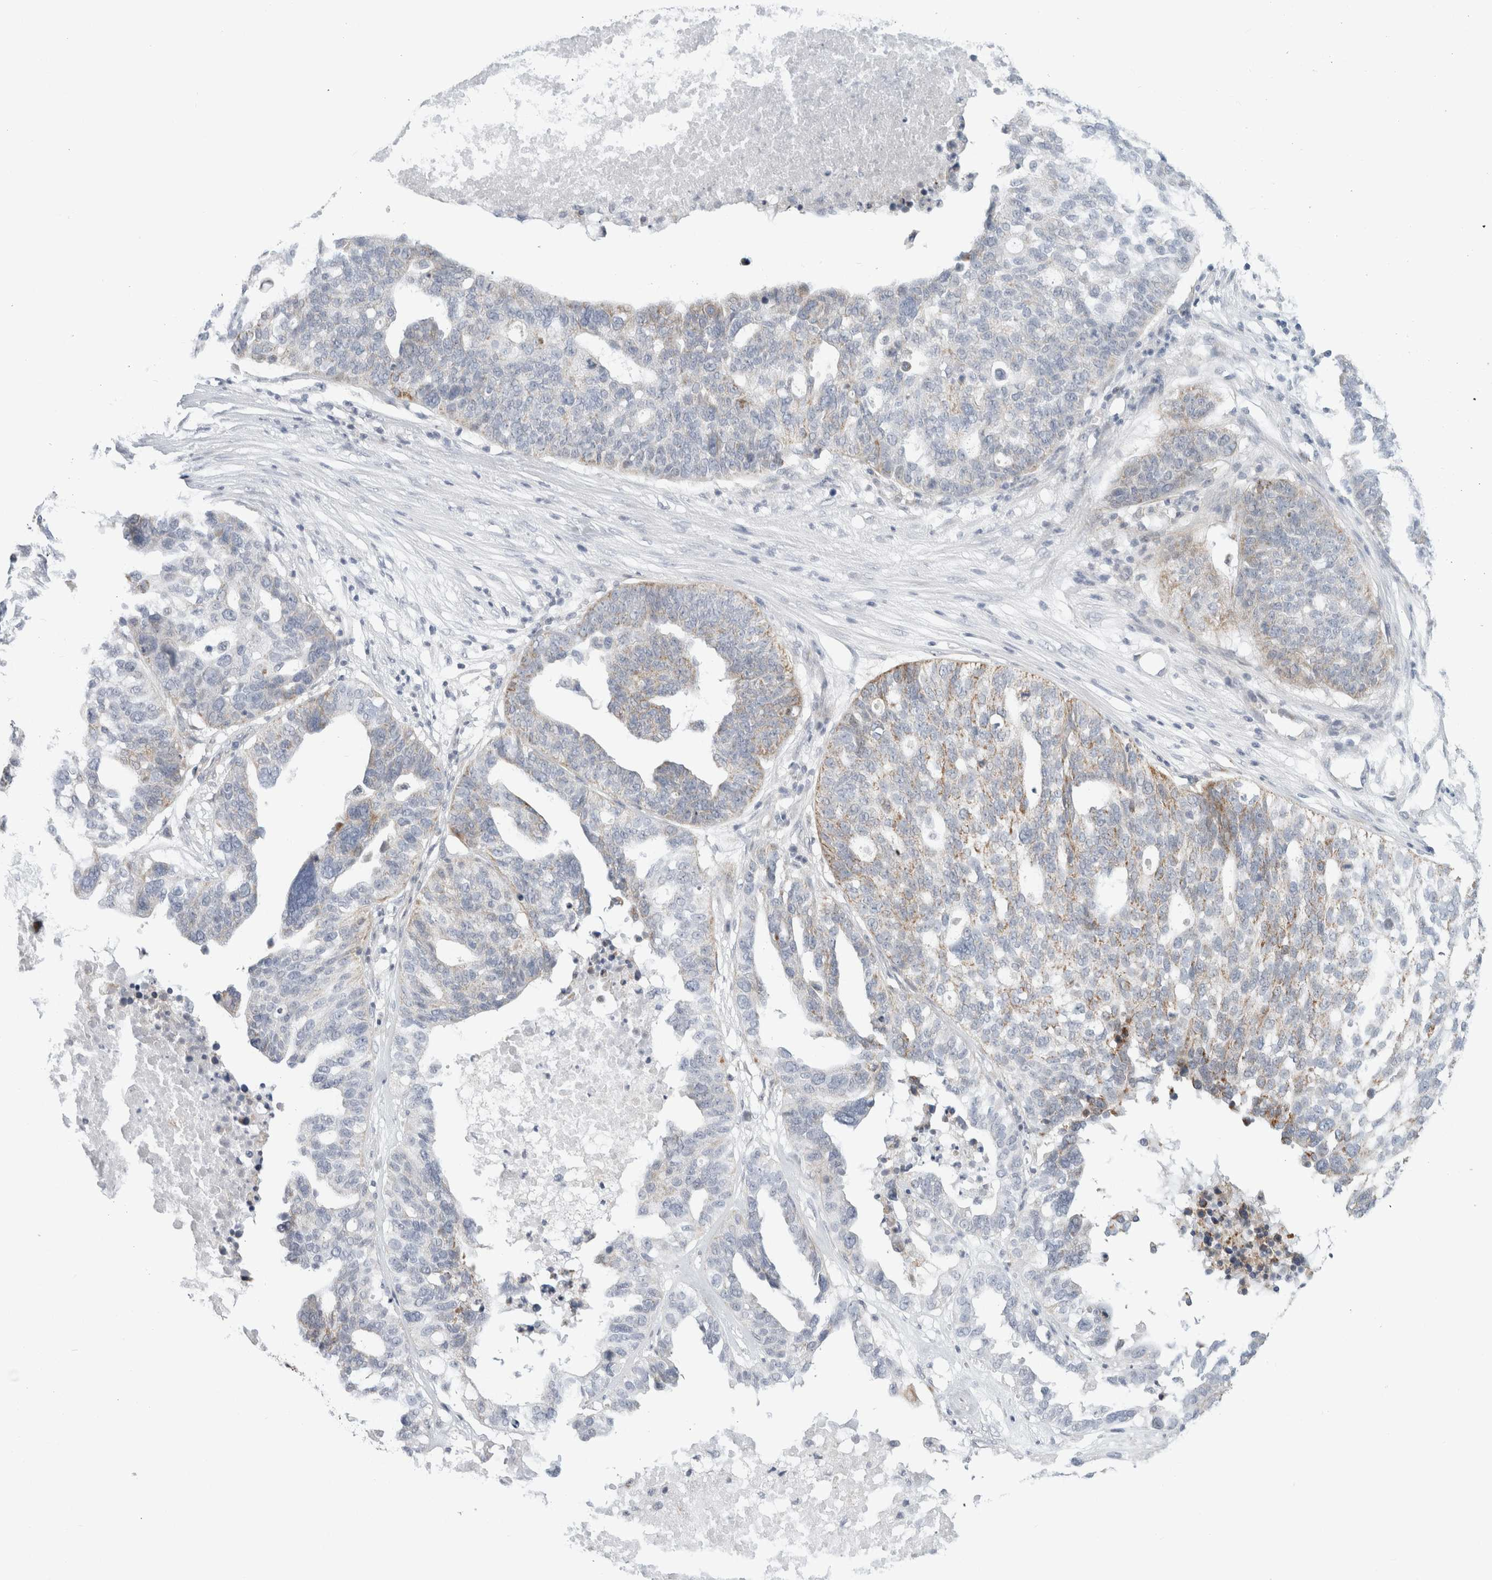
{"staining": {"intensity": "moderate", "quantity": "<25%", "location": "cytoplasmic/membranous"}, "tissue": "ovarian cancer", "cell_type": "Tumor cells", "image_type": "cancer", "snomed": [{"axis": "morphology", "description": "Cystadenocarcinoma, serous, NOS"}, {"axis": "topography", "description": "Ovary"}], "caption": "There is low levels of moderate cytoplasmic/membranous positivity in tumor cells of ovarian cancer, as demonstrated by immunohistochemical staining (brown color).", "gene": "FAHD1", "patient": {"sex": "female", "age": 59}}